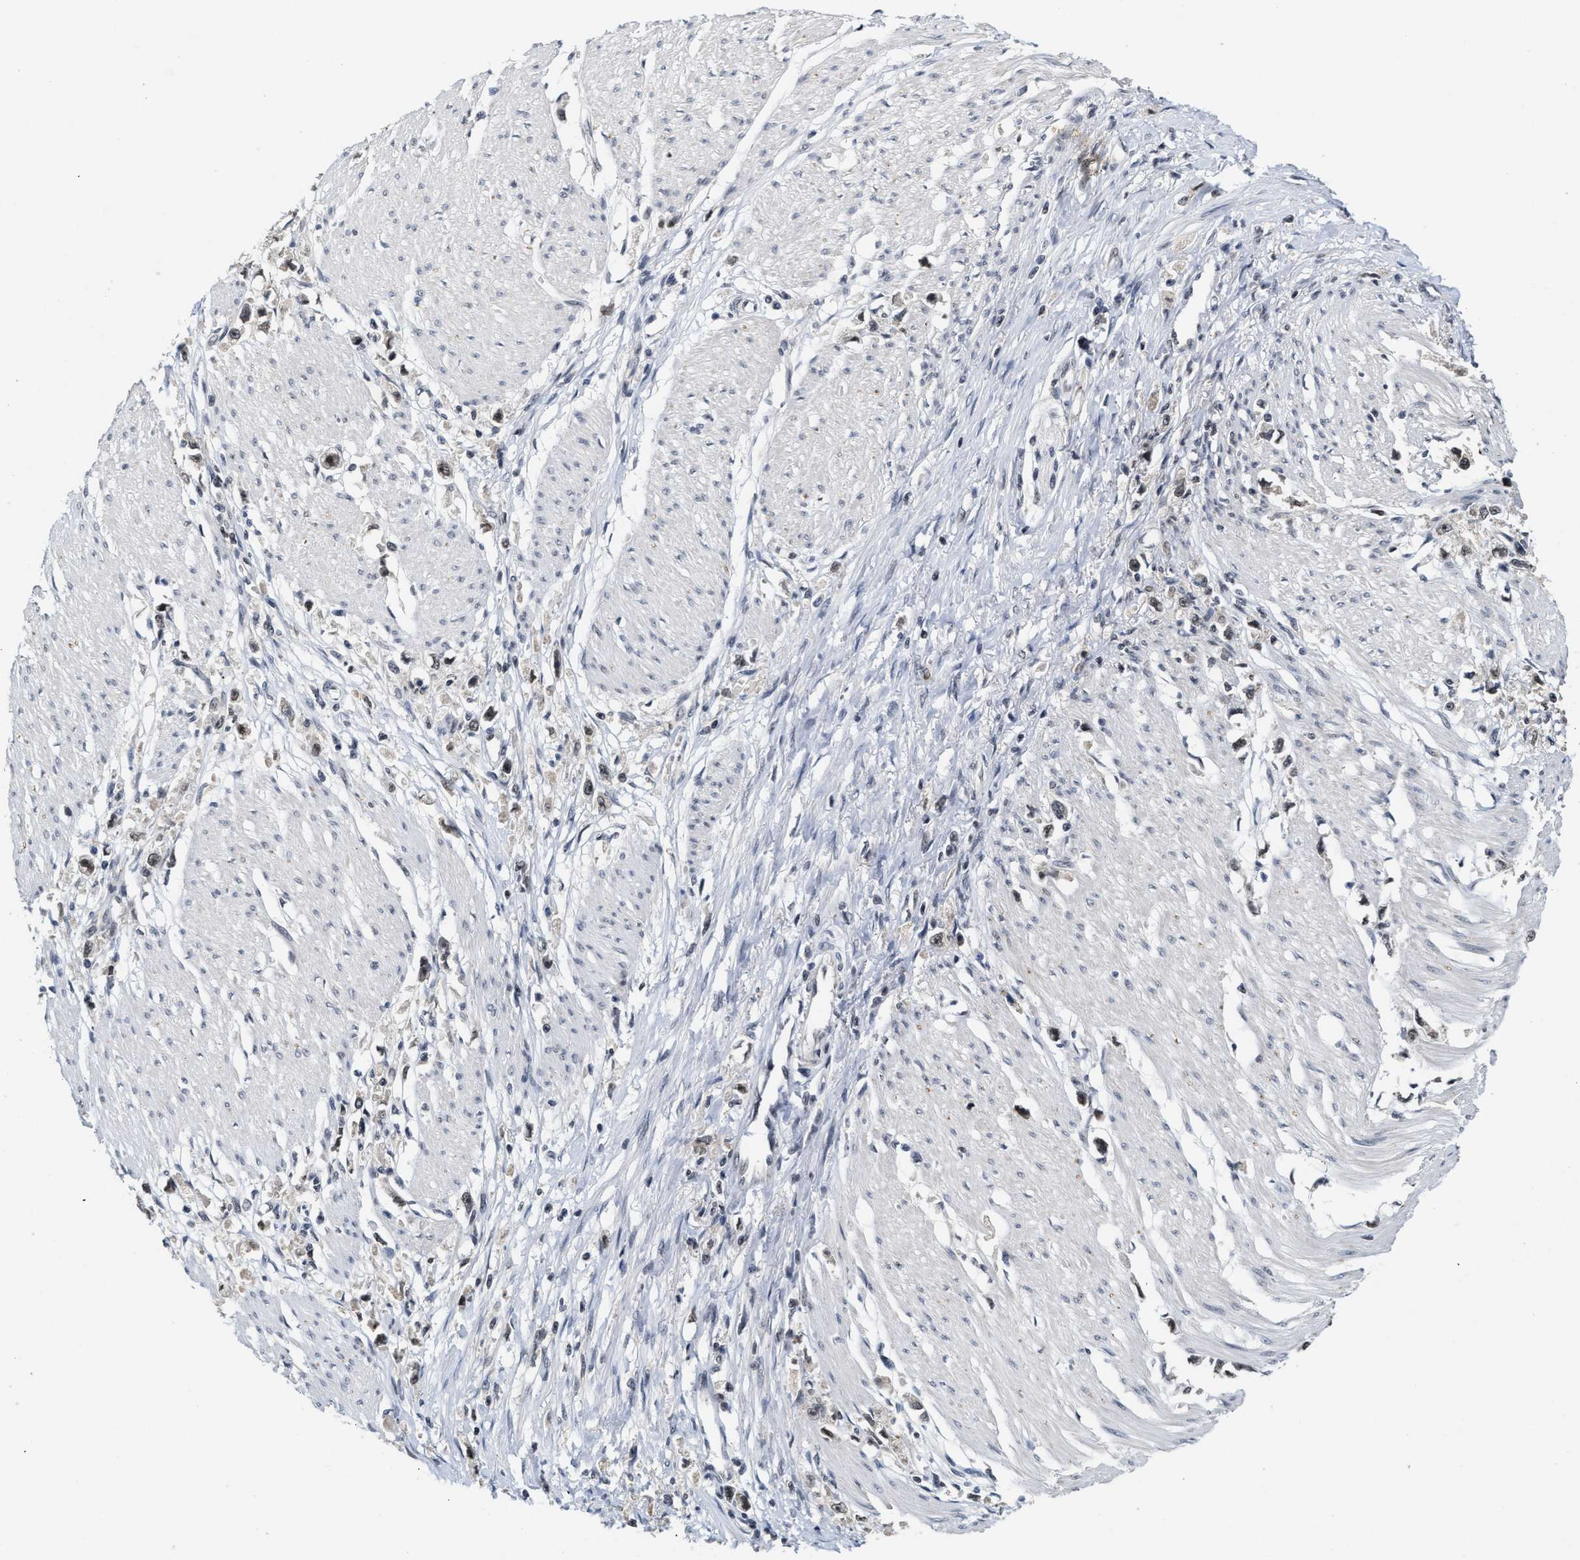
{"staining": {"intensity": "weak", "quantity": "25%-75%", "location": "nuclear"}, "tissue": "stomach cancer", "cell_type": "Tumor cells", "image_type": "cancer", "snomed": [{"axis": "morphology", "description": "Adenocarcinoma, NOS"}, {"axis": "topography", "description": "Stomach"}], "caption": "Adenocarcinoma (stomach) stained with a protein marker exhibits weak staining in tumor cells.", "gene": "INIP", "patient": {"sex": "female", "age": 59}}